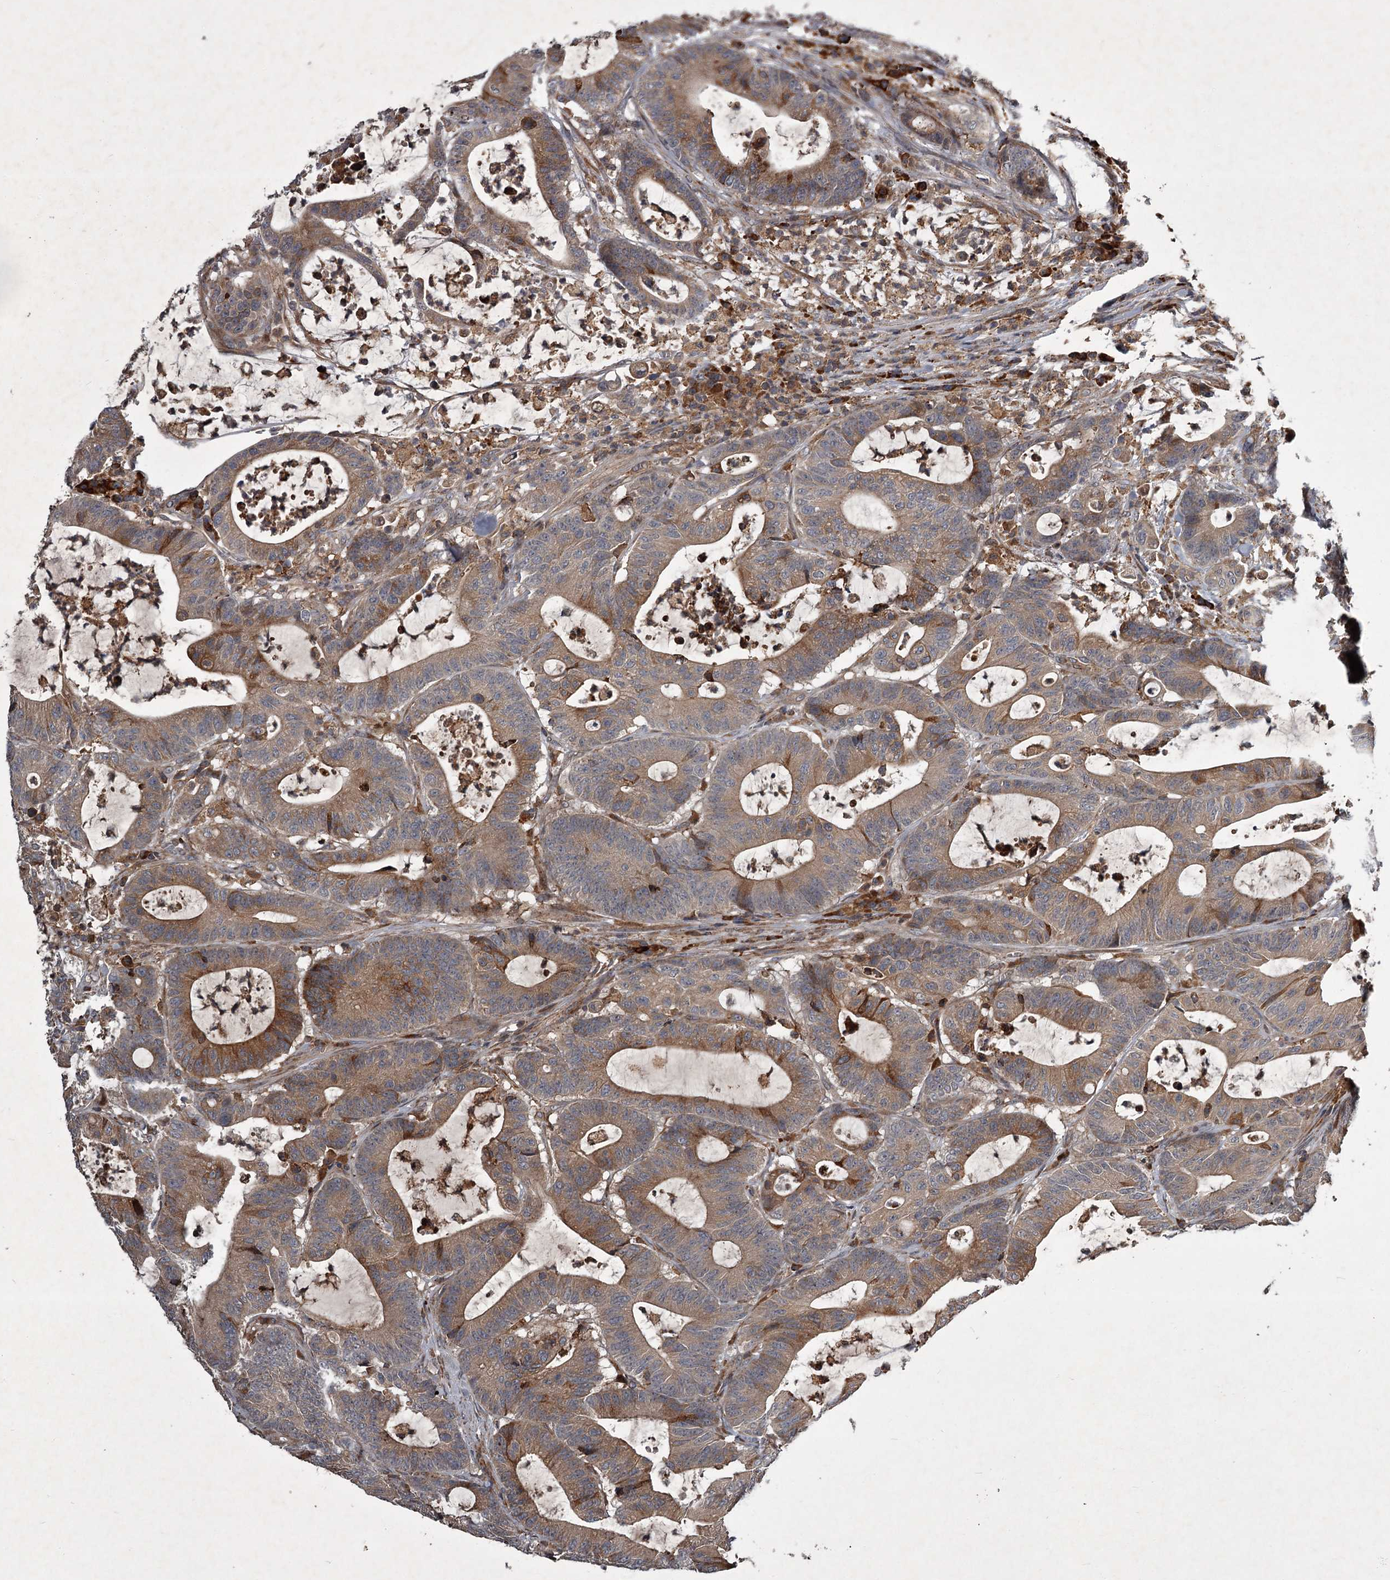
{"staining": {"intensity": "moderate", "quantity": ">75%", "location": "cytoplasmic/membranous"}, "tissue": "colorectal cancer", "cell_type": "Tumor cells", "image_type": "cancer", "snomed": [{"axis": "morphology", "description": "Adenocarcinoma, NOS"}, {"axis": "topography", "description": "Colon"}], "caption": "Immunohistochemical staining of human colorectal cancer (adenocarcinoma) reveals medium levels of moderate cytoplasmic/membranous protein positivity in approximately >75% of tumor cells.", "gene": "UNC93B1", "patient": {"sex": "female", "age": 84}}